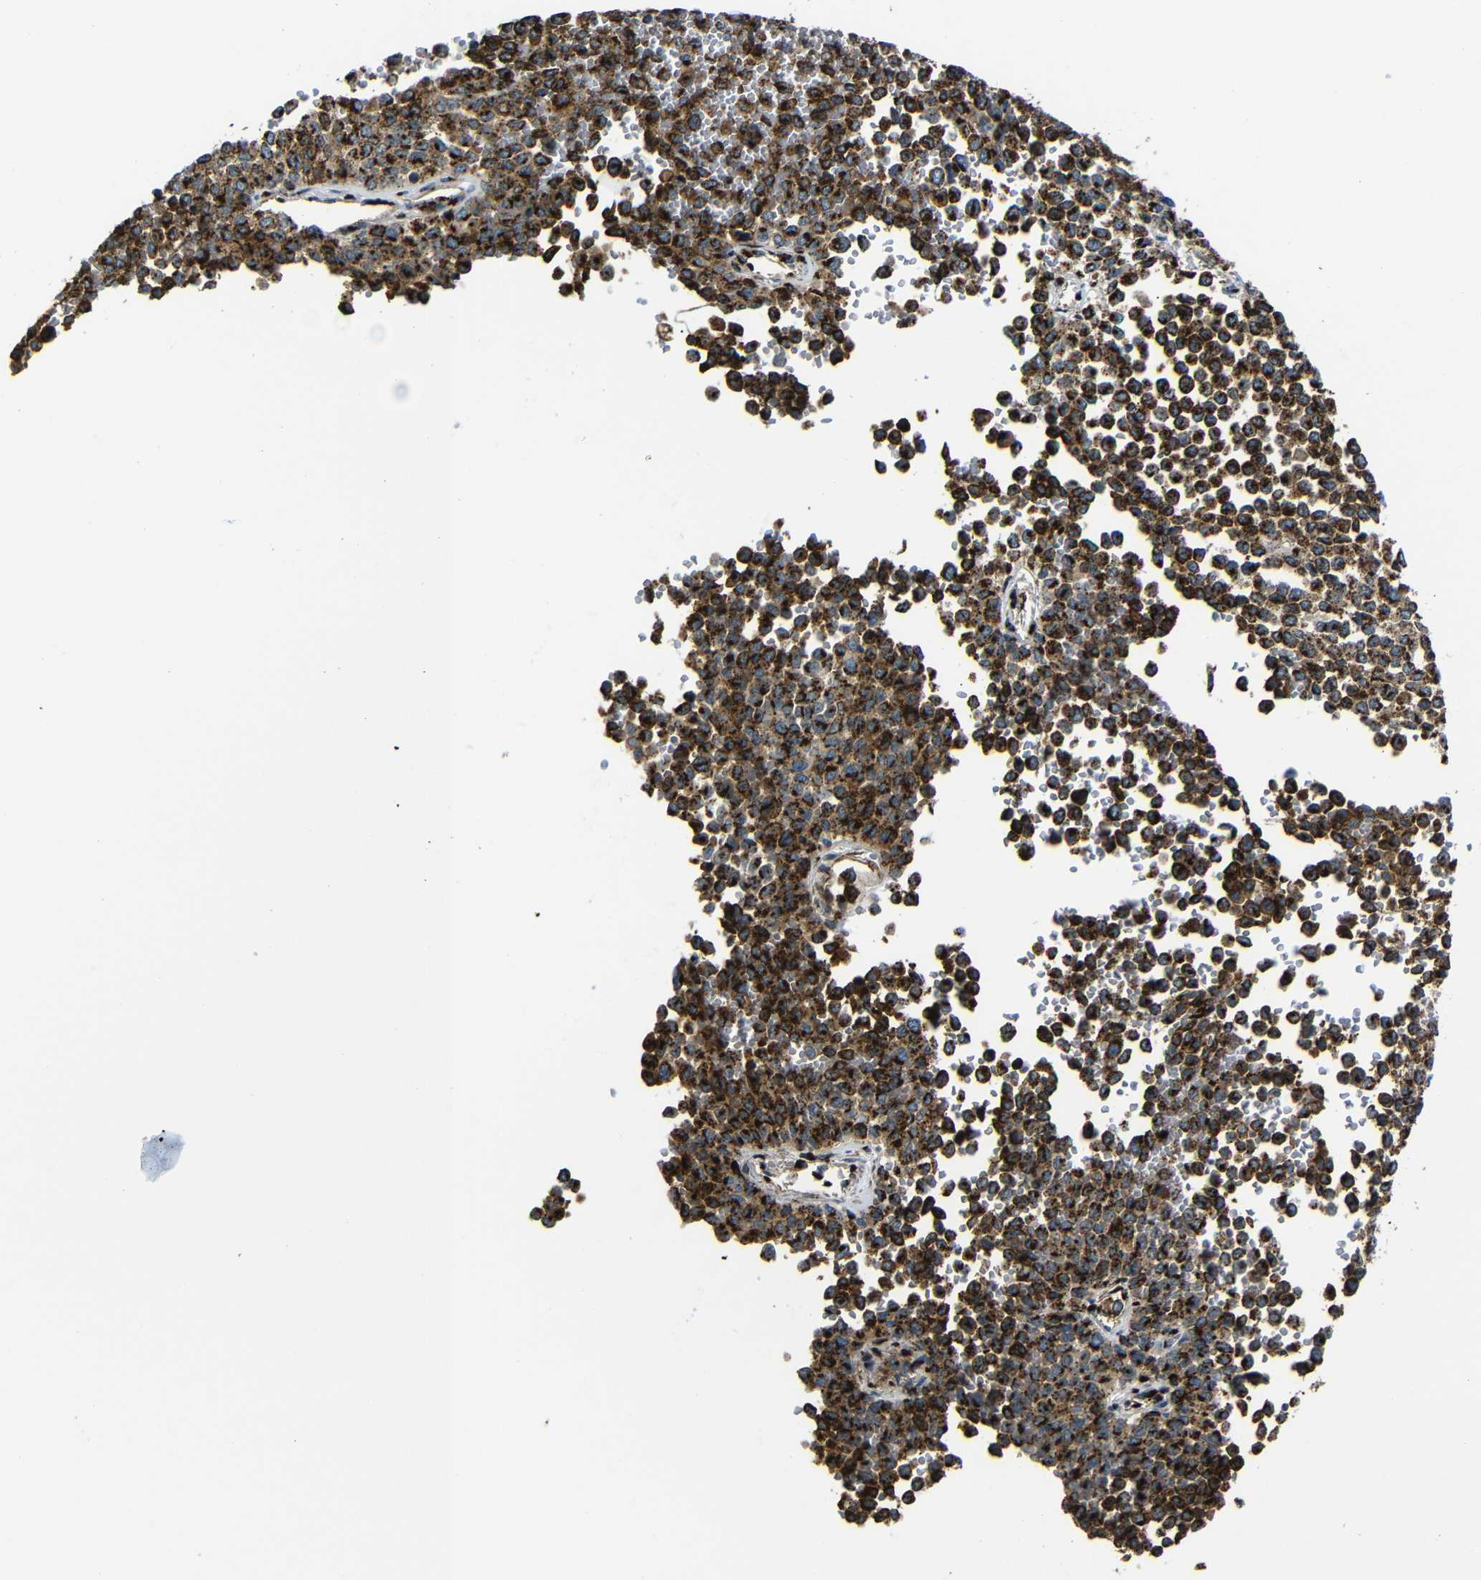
{"staining": {"intensity": "strong", "quantity": ">75%", "location": "cytoplasmic/membranous"}, "tissue": "melanoma", "cell_type": "Tumor cells", "image_type": "cancer", "snomed": [{"axis": "morphology", "description": "Malignant melanoma, Metastatic site"}, {"axis": "topography", "description": "Pancreas"}], "caption": "Melanoma stained for a protein reveals strong cytoplasmic/membranous positivity in tumor cells.", "gene": "TGOLN2", "patient": {"sex": "female", "age": 30}}